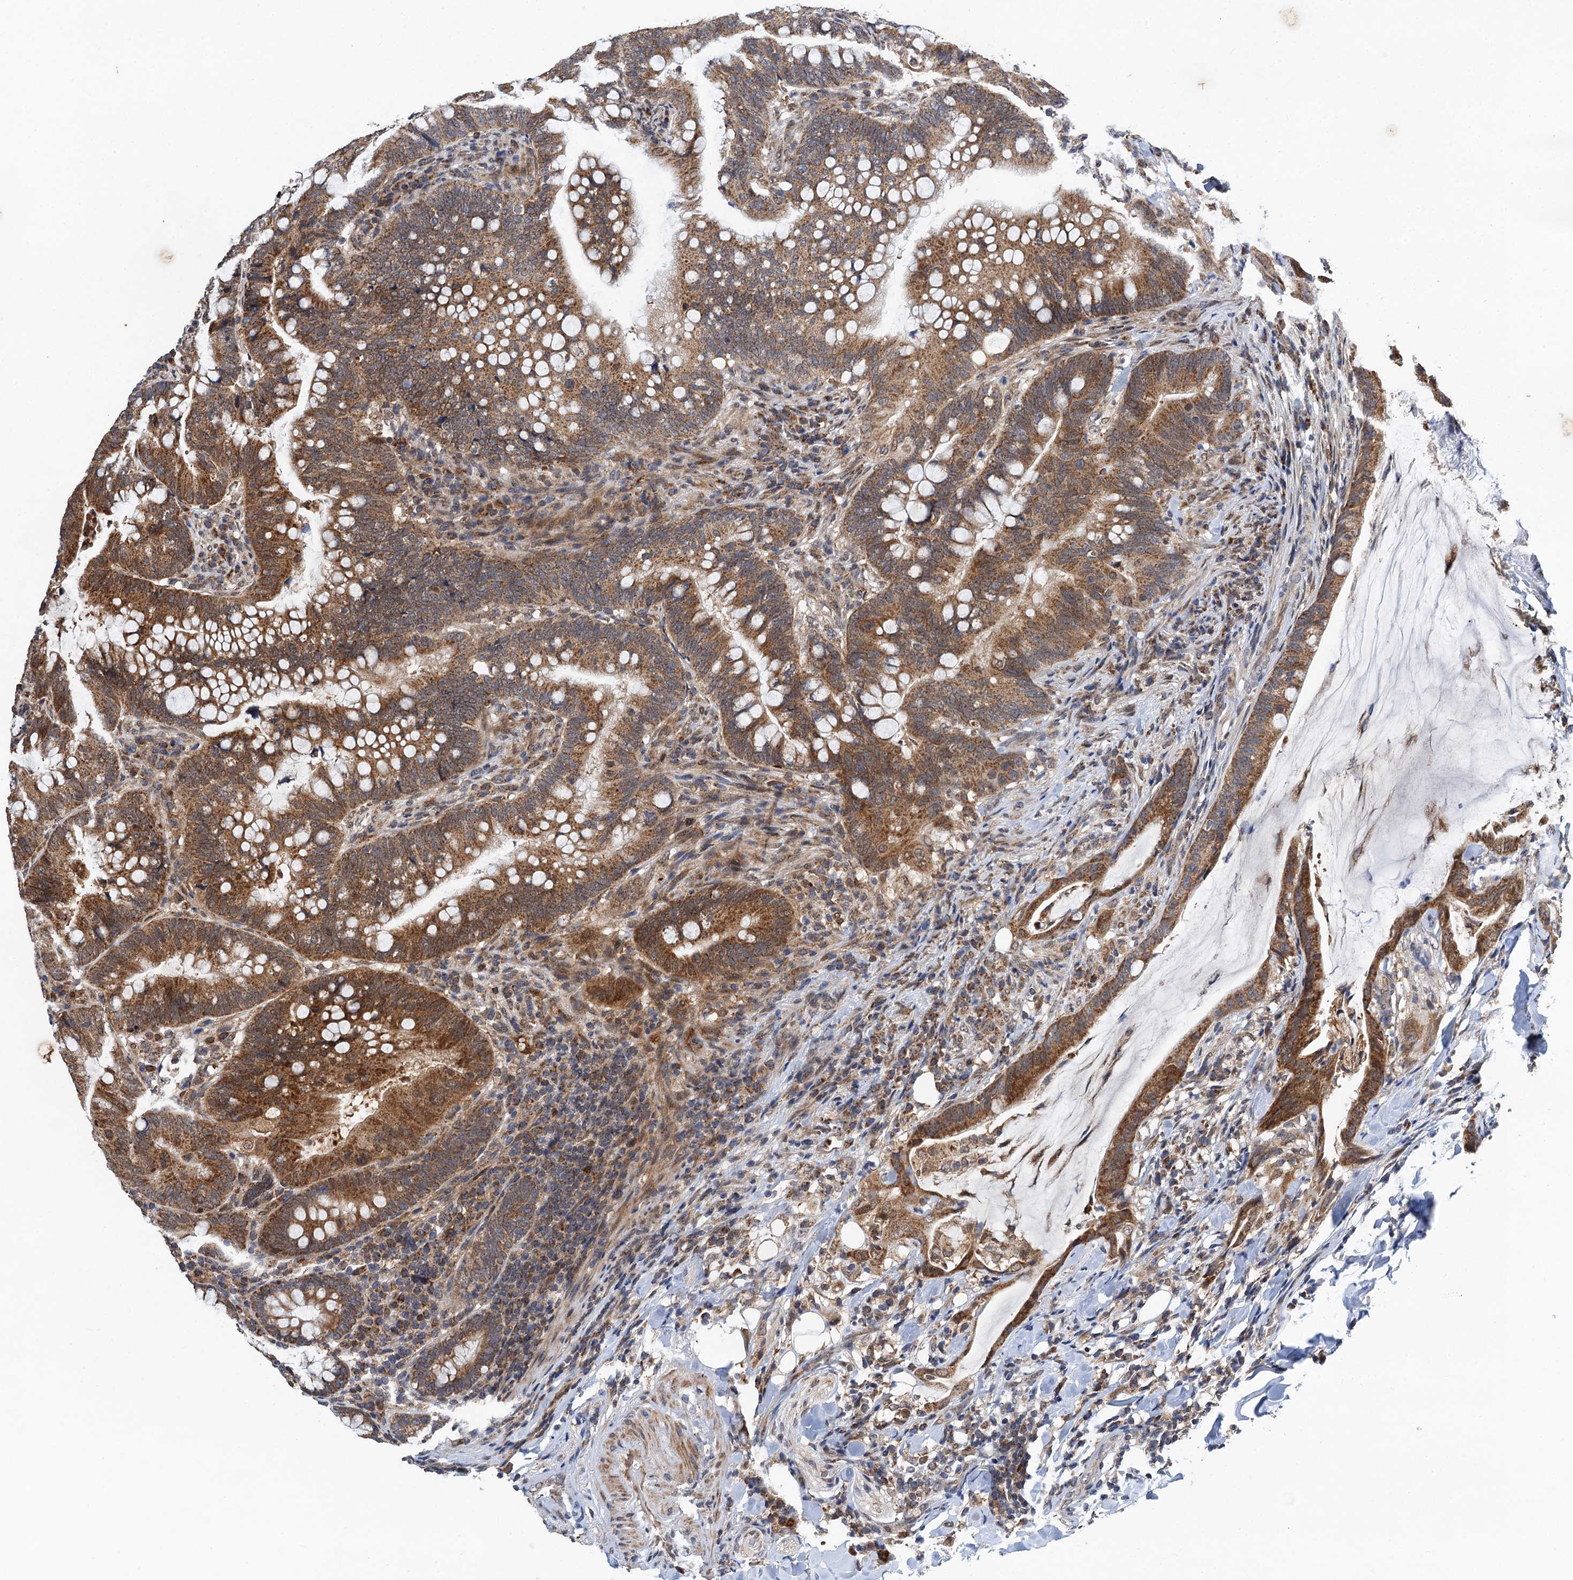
{"staining": {"intensity": "moderate", "quantity": ">75%", "location": "cytoplasmic/membranous"}, "tissue": "colorectal cancer", "cell_type": "Tumor cells", "image_type": "cancer", "snomed": [{"axis": "morphology", "description": "Adenocarcinoma, NOS"}, {"axis": "topography", "description": "Colon"}], "caption": "The micrograph shows immunohistochemical staining of colorectal cancer. There is moderate cytoplasmic/membranous positivity is seen in about >75% of tumor cells.", "gene": "CMPK2", "patient": {"sex": "female", "age": 66}}